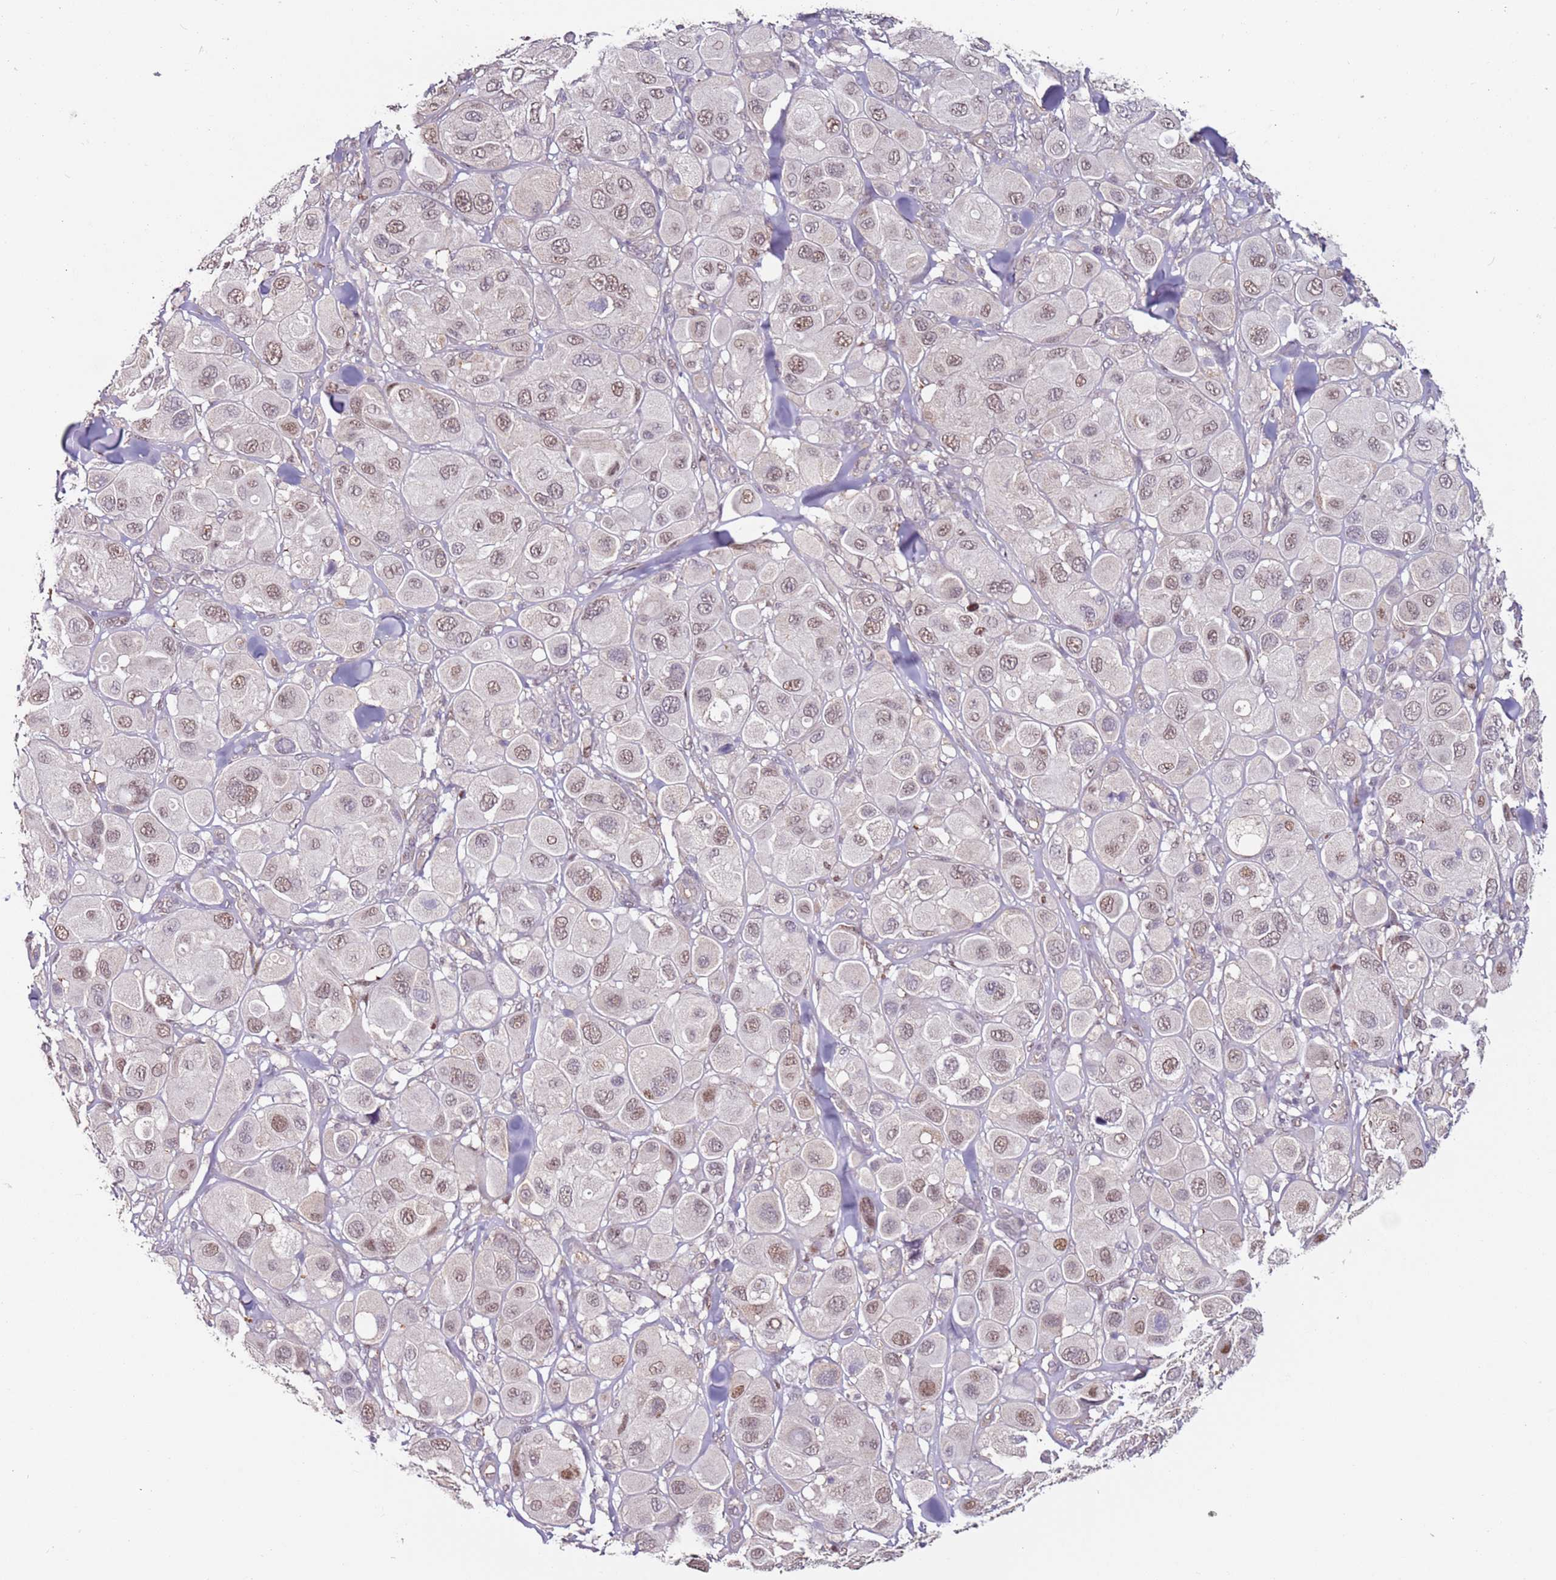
{"staining": {"intensity": "moderate", "quantity": ">75%", "location": "nuclear"}, "tissue": "melanoma", "cell_type": "Tumor cells", "image_type": "cancer", "snomed": [{"axis": "morphology", "description": "Malignant melanoma, Metastatic site"}, {"axis": "topography", "description": "Skin"}], "caption": "Human melanoma stained for a protein (brown) reveals moderate nuclear positive positivity in about >75% of tumor cells.", "gene": "PSMD4", "patient": {"sex": "male", "age": 41}}